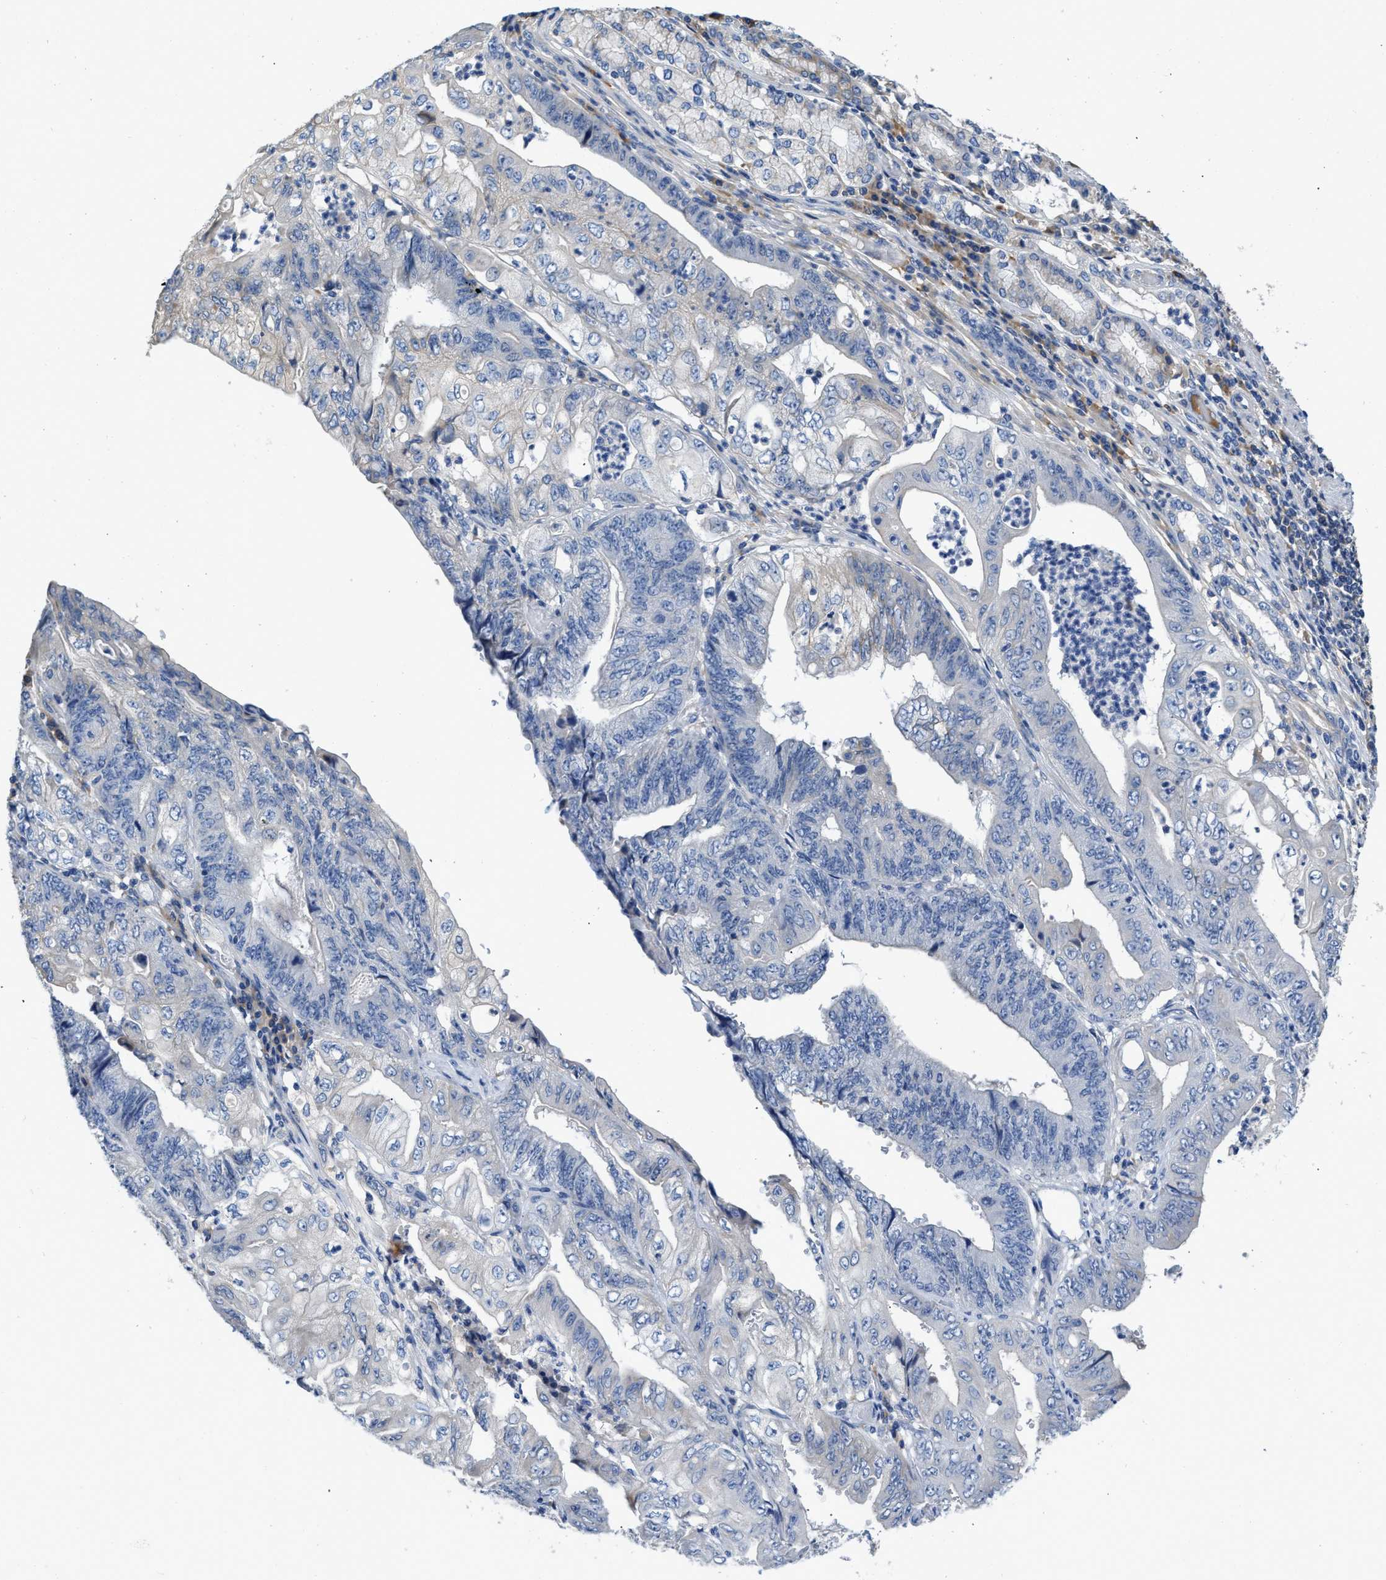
{"staining": {"intensity": "negative", "quantity": "none", "location": "none"}, "tissue": "stomach cancer", "cell_type": "Tumor cells", "image_type": "cancer", "snomed": [{"axis": "morphology", "description": "Adenocarcinoma, NOS"}, {"axis": "topography", "description": "Stomach"}], "caption": "Stomach adenocarcinoma was stained to show a protein in brown. There is no significant staining in tumor cells. (DAB (3,3'-diaminobenzidine) immunohistochemistry (IHC) with hematoxylin counter stain).", "gene": "C1S", "patient": {"sex": "female", "age": 73}}